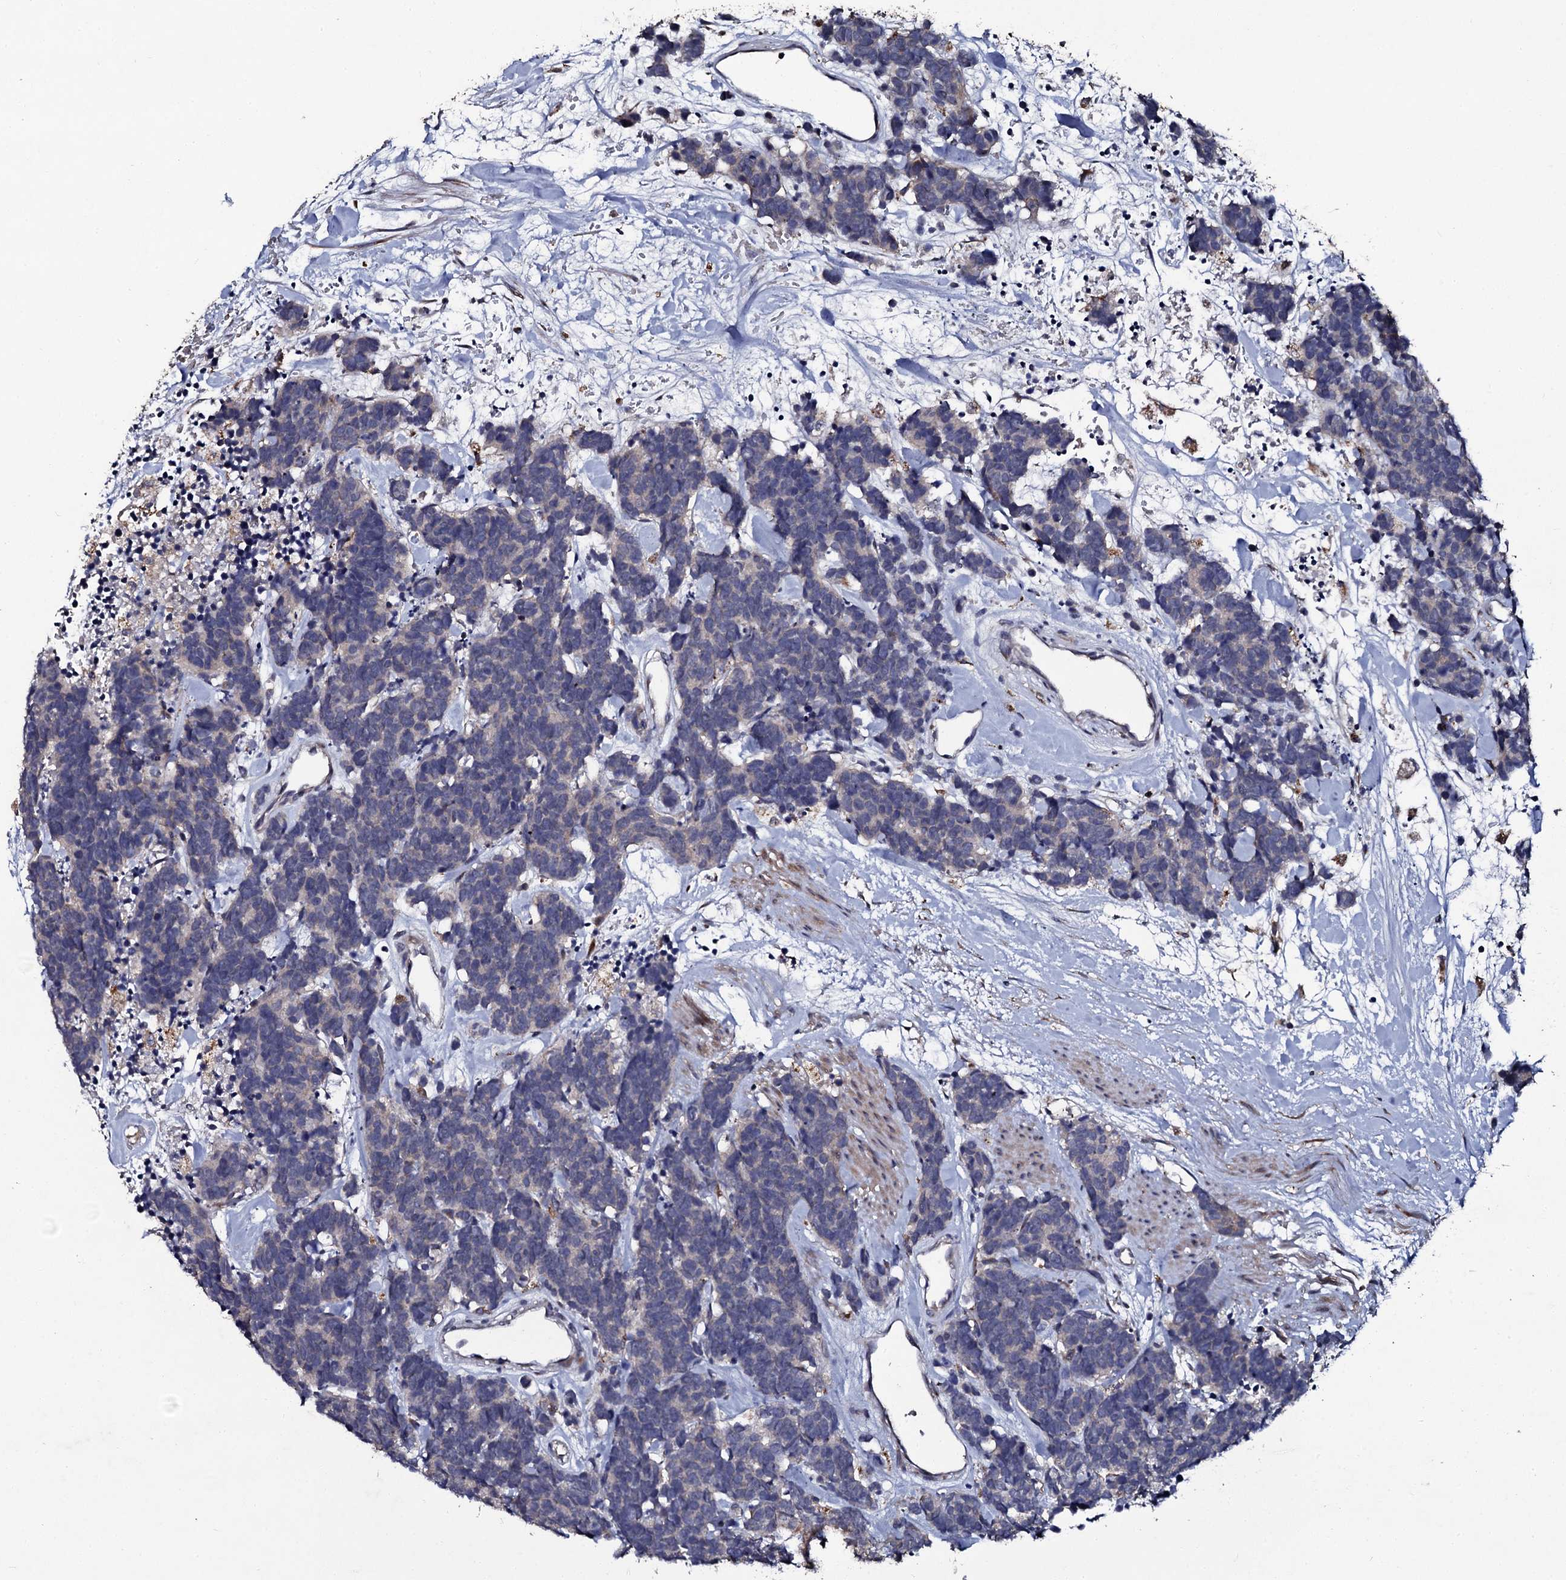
{"staining": {"intensity": "negative", "quantity": "none", "location": "none"}, "tissue": "carcinoid", "cell_type": "Tumor cells", "image_type": "cancer", "snomed": [{"axis": "morphology", "description": "Carcinoma, NOS"}, {"axis": "morphology", "description": "Carcinoid, malignant, NOS"}, {"axis": "topography", "description": "Urinary bladder"}], "caption": "Human carcinoma stained for a protein using immunohistochemistry (IHC) displays no positivity in tumor cells.", "gene": "LRRC28", "patient": {"sex": "male", "age": 57}}